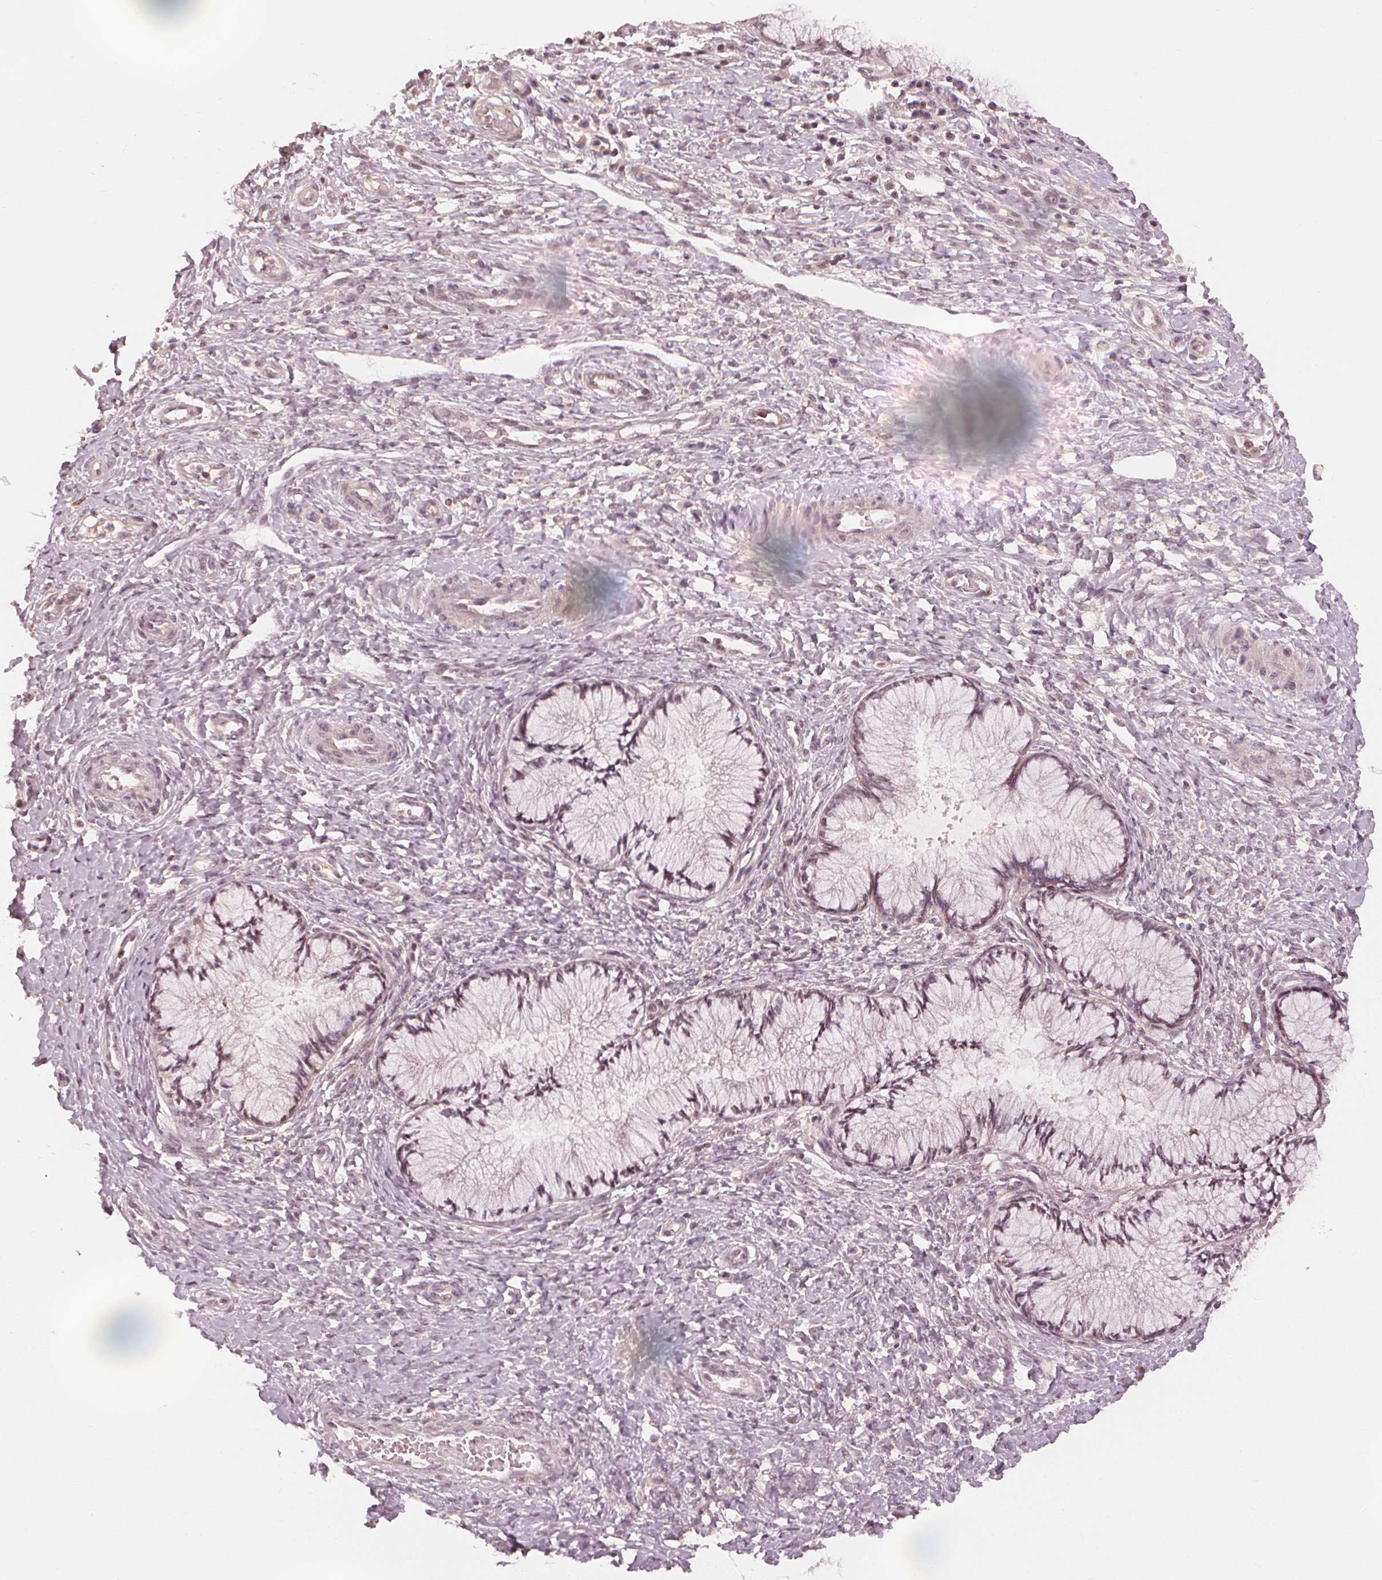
{"staining": {"intensity": "weak", "quantity": "<25%", "location": "nuclear"}, "tissue": "cervix", "cell_type": "Glandular cells", "image_type": "normal", "snomed": [{"axis": "morphology", "description": "Normal tissue, NOS"}, {"axis": "topography", "description": "Cervix"}], "caption": "Glandular cells are negative for brown protein staining in normal cervix. (Stains: DAB immunohistochemistry with hematoxylin counter stain, Microscopy: brightfield microscopy at high magnification).", "gene": "SLC34A1", "patient": {"sex": "female", "age": 37}}